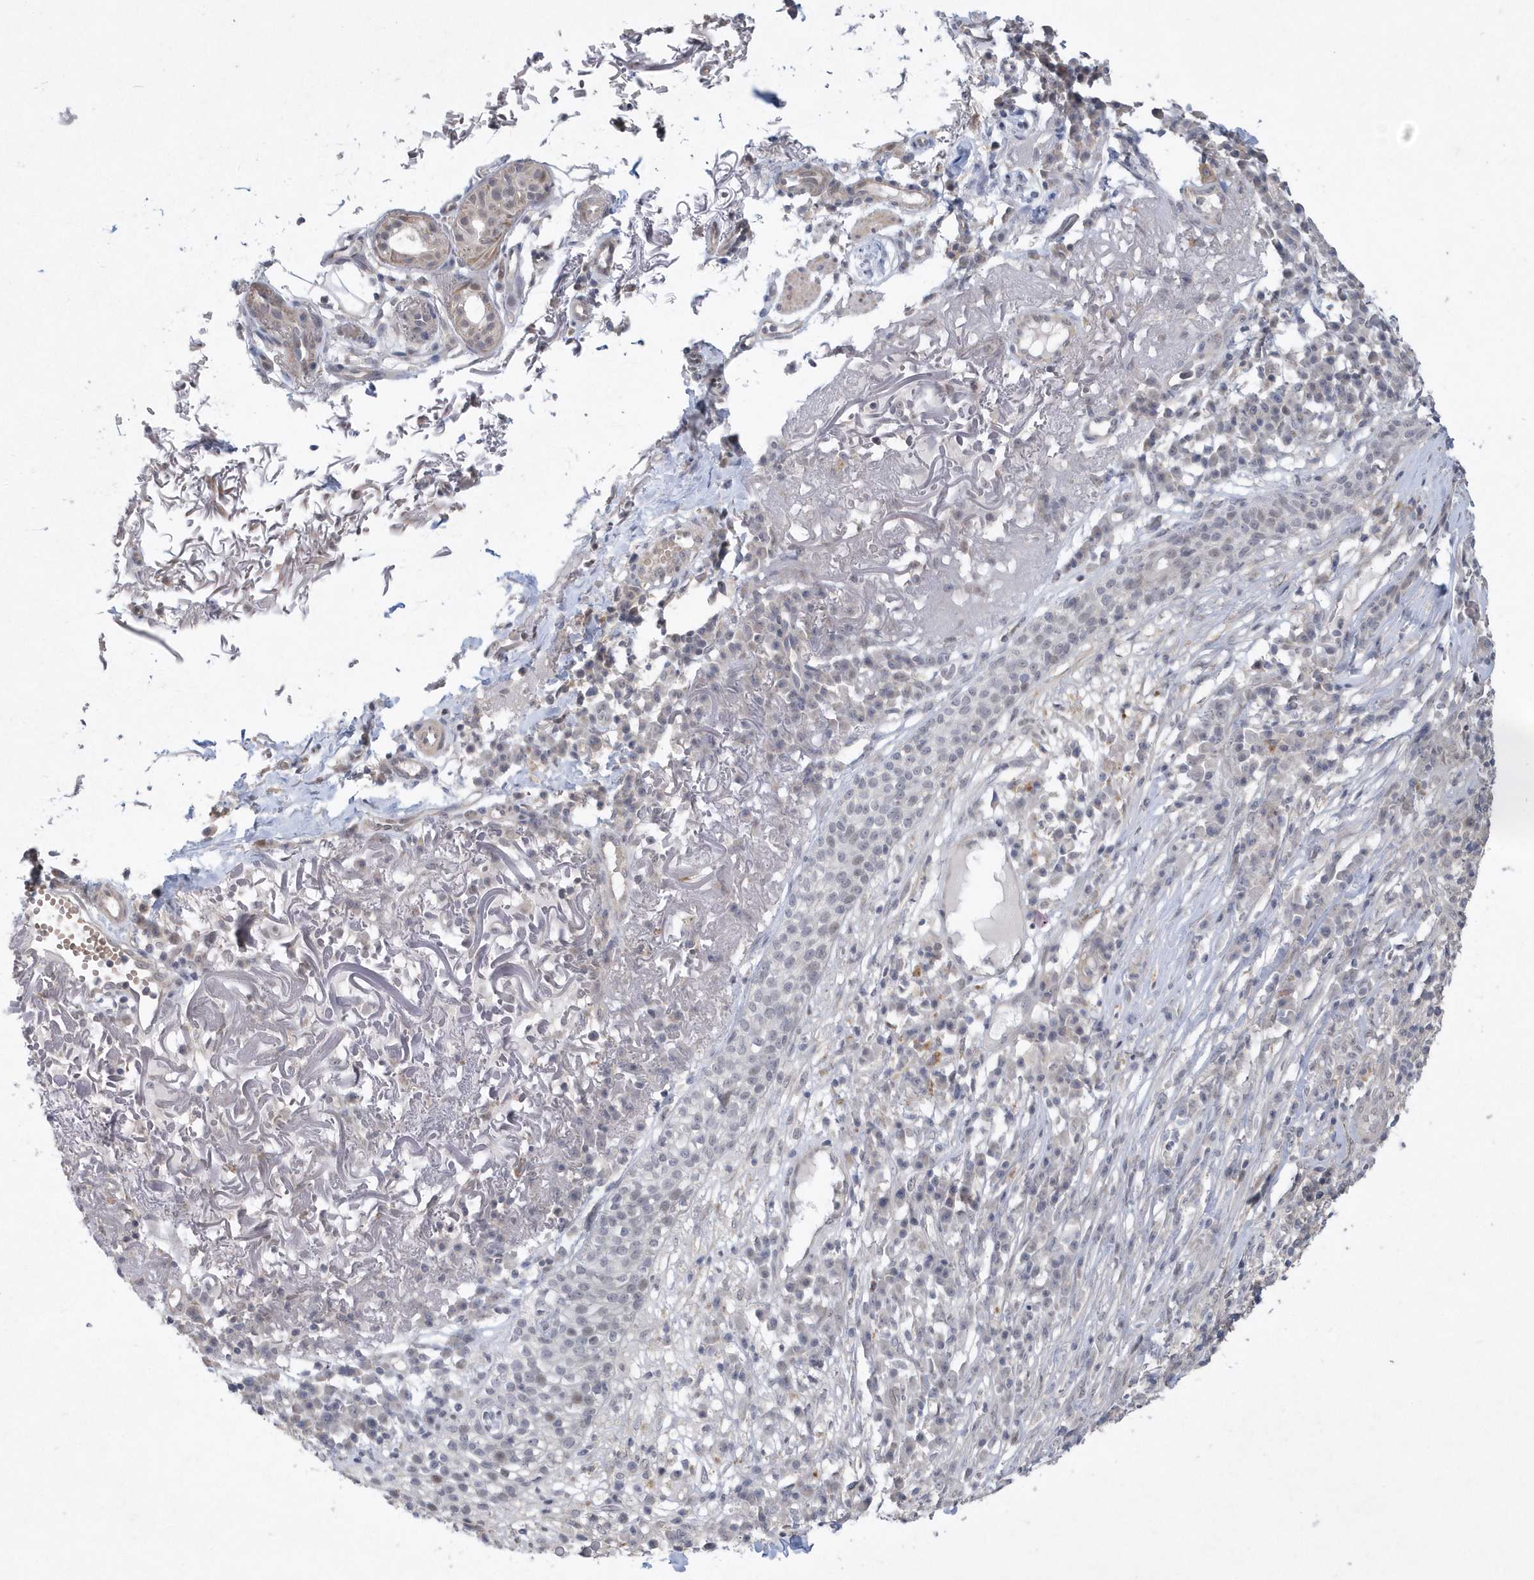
{"staining": {"intensity": "negative", "quantity": "none", "location": "none"}, "tissue": "skin cancer", "cell_type": "Tumor cells", "image_type": "cancer", "snomed": [{"axis": "morphology", "description": "Squamous cell carcinoma, NOS"}, {"axis": "topography", "description": "Skin"}], "caption": "A high-resolution photomicrograph shows IHC staining of skin squamous cell carcinoma, which displays no significant positivity in tumor cells. (DAB (3,3'-diaminobenzidine) immunohistochemistry, high magnification).", "gene": "TSPEAR", "patient": {"sex": "female", "age": 90}}